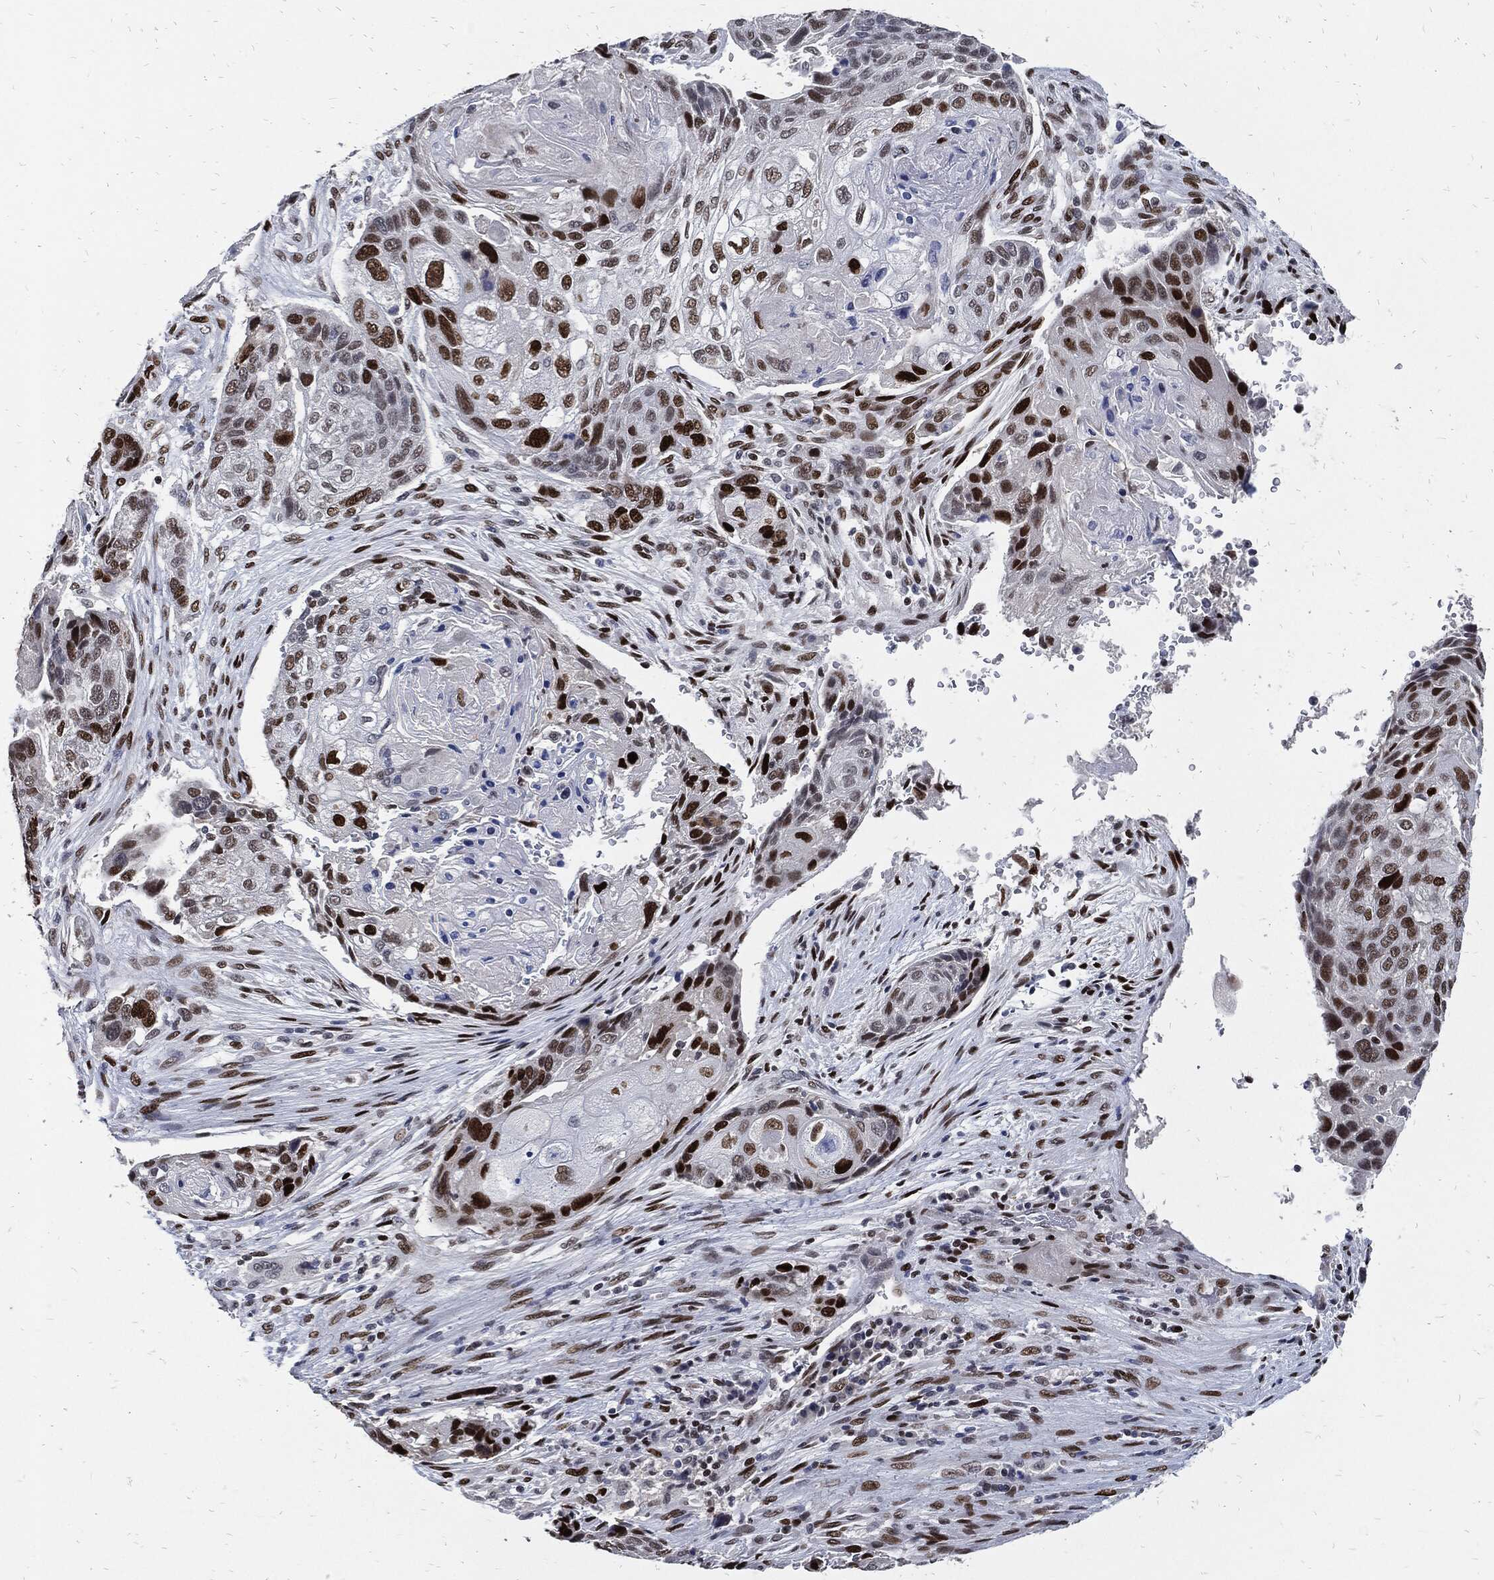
{"staining": {"intensity": "strong", "quantity": "25%-75%", "location": "nuclear"}, "tissue": "lung cancer", "cell_type": "Tumor cells", "image_type": "cancer", "snomed": [{"axis": "morphology", "description": "Normal tissue, NOS"}, {"axis": "morphology", "description": "Squamous cell carcinoma, NOS"}, {"axis": "topography", "description": "Bronchus"}, {"axis": "topography", "description": "Lung"}], "caption": "The image exhibits a brown stain indicating the presence of a protein in the nuclear of tumor cells in lung squamous cell carcinoma. (Stains: DAB in brown, nuclei in blue, Microscopy: brightfield microscopy at high magnification).", "gene": "JUN", "patient": {"sex": "male", "age": 69}}